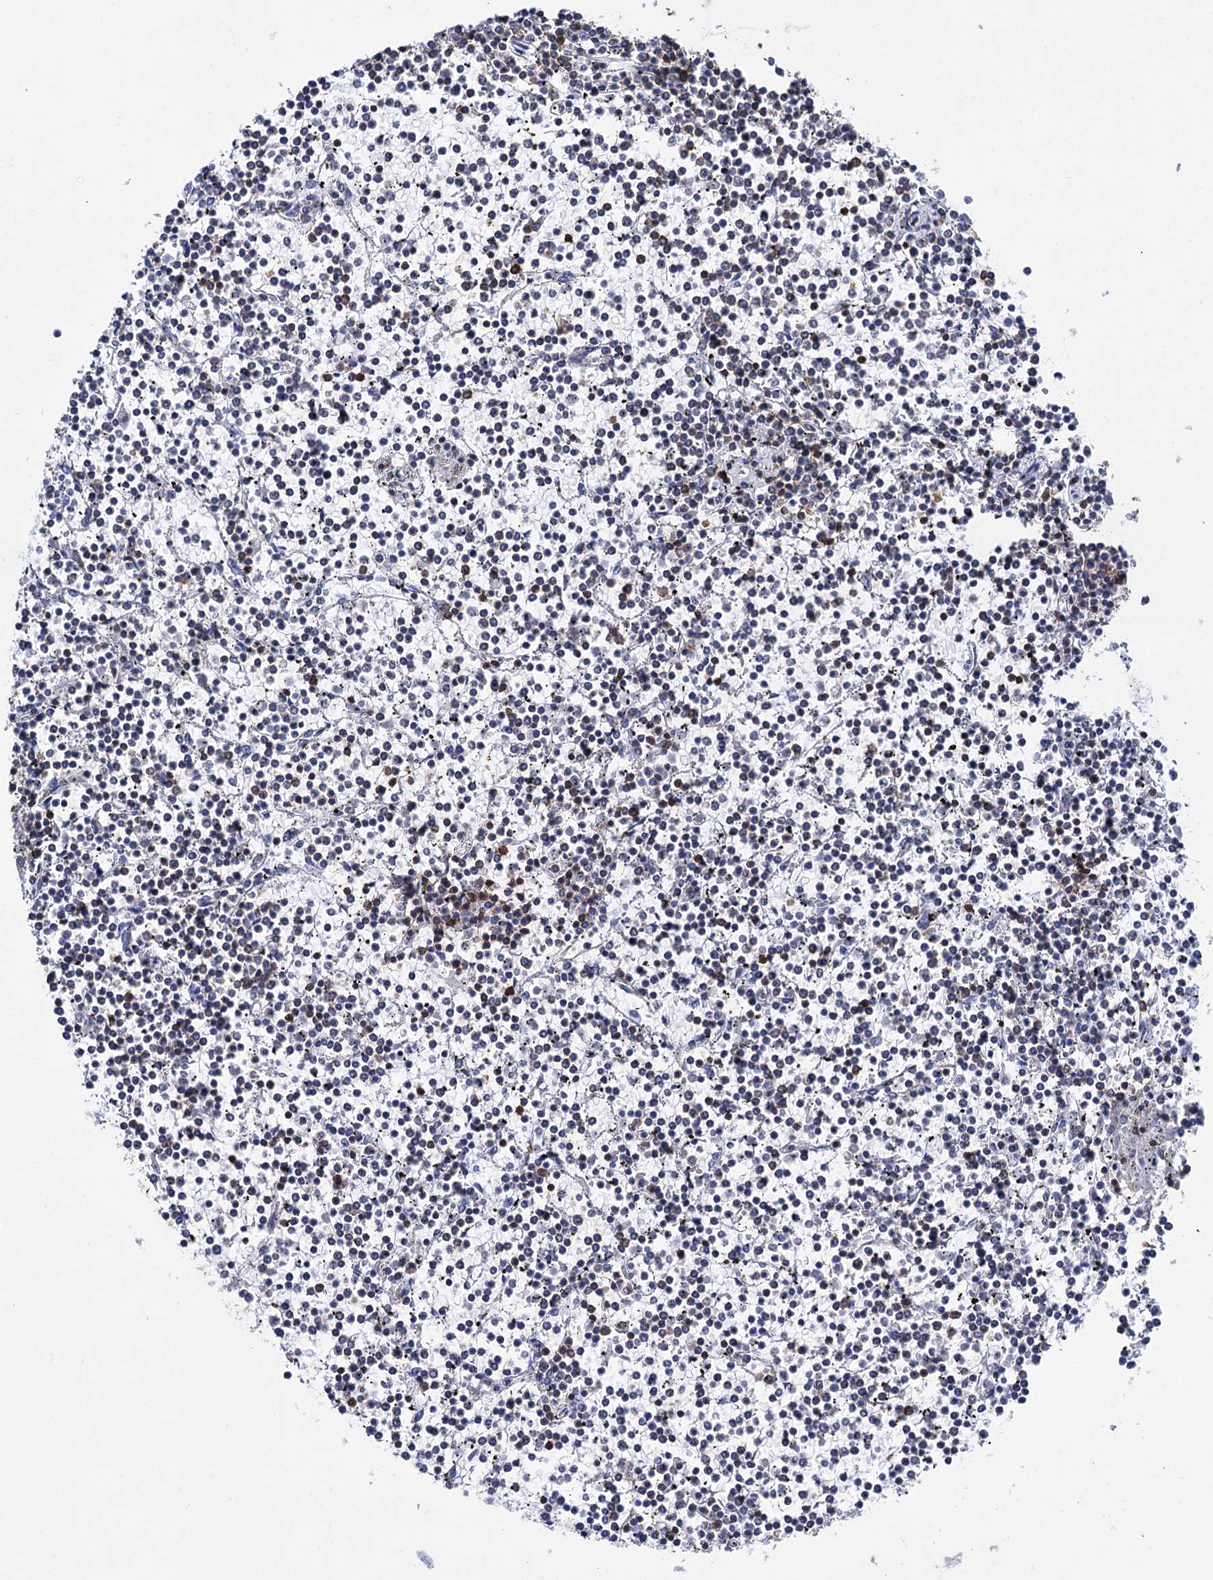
{"staining": {"intensity": "weak", "quantity": "<25%", "location": "cytoplasmic/membranous"}, "tissue": "lymphoma", "cell_type": "Tumor cells", "image_type": "cancer", "snomed": [{"axis": "morphology", "description": "Malignant lymphoma, non-Hodgkin's type, Low grade"}, {"axis": "topography", "description": "Spleen"}], "caption": "Micrograph shows no protein expression in tumor cells of low-grade malignant lymphoma, non-Hodgkin's type tissue.", "gene": "DEF6", "patient": {"sex": "female", "age": 19}}